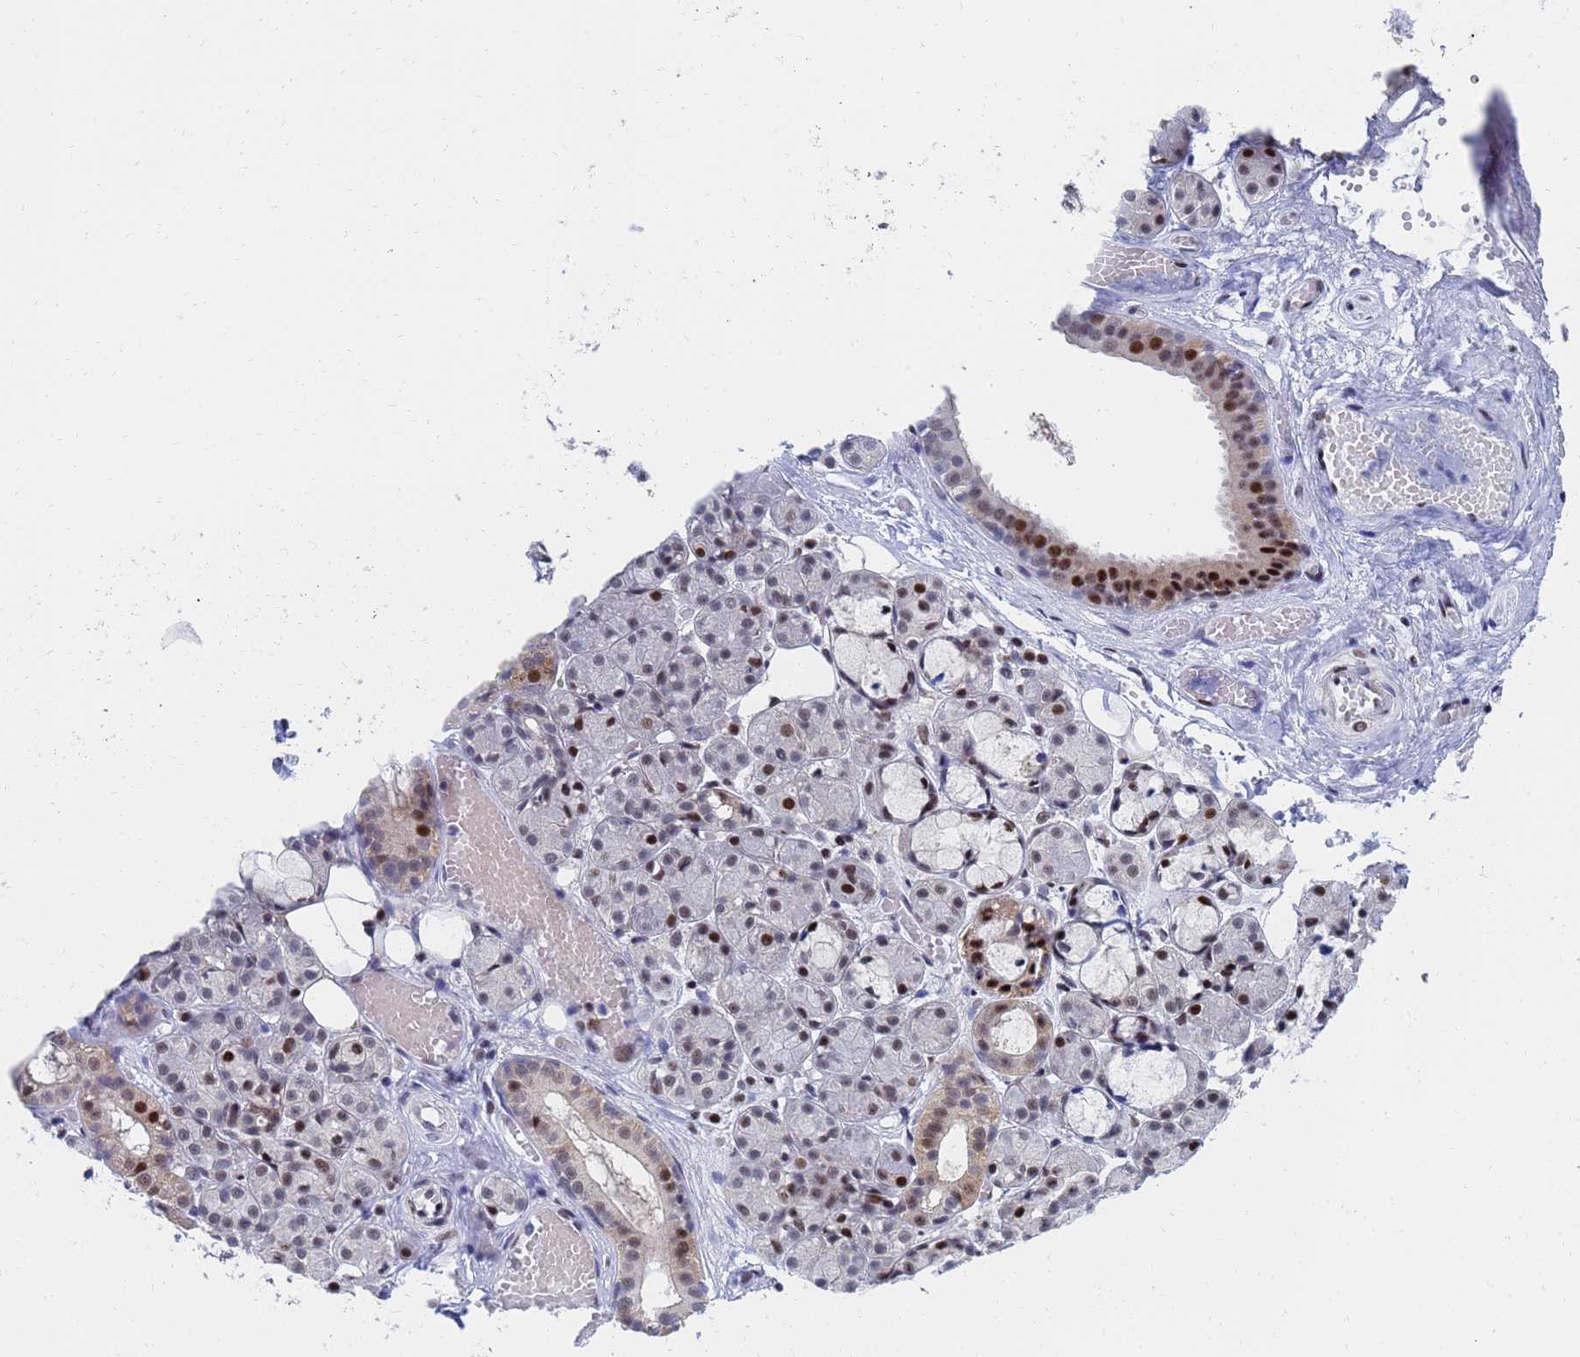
{"staining": {"intensity": "moderate", "quantity": "25%-75%", "location": "cytoplasmic/membranous,nuclear"}, "tissue": "salivary gland", "cell_type": "Glandular cells", "image_type": "normal", "snomed": [{"axis": "morphology", "description": "Normal tissue, NOS"}, {"axis": "topography", "description": "Salivary gland"}], "caption": "Brown immunohistochemical staining in unremarkable salivary gland exhibits moderate cytoplasmic/membranous,nuclear staining in about 25%-75% of glandular cells. The staining is performed using DAB (3,3'-diaminobenzidine) brown chromogen to label protein expression. The nuclei are counter-stained blue using hematoxylin.", "gene": "AP5Z1", "patient": {"sex": "male", "age": 63}}